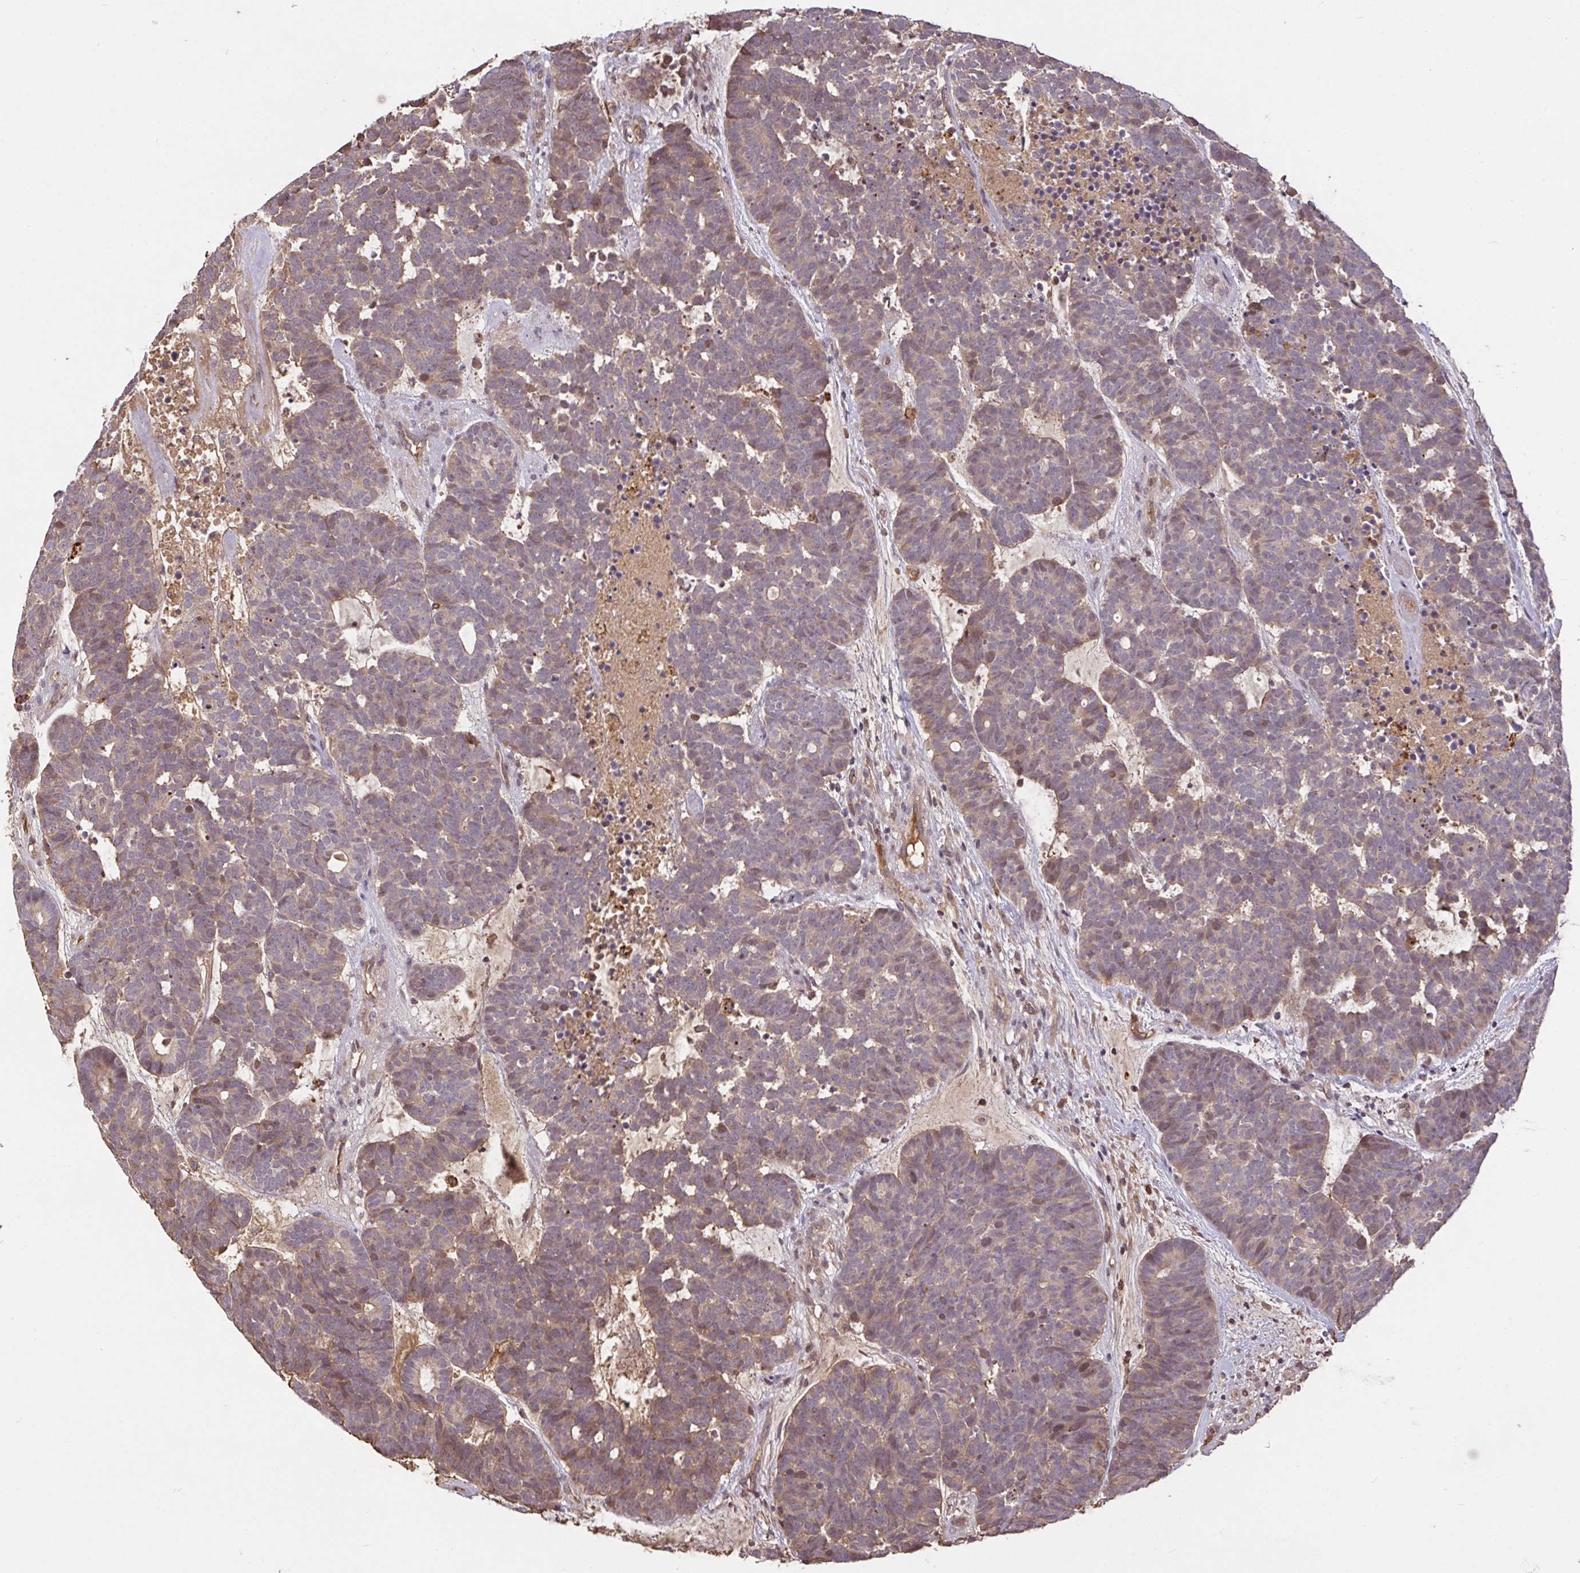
{"staining": {"intensity": "weak", "quantity": "<25%", "location": "nuclear"}, "tissue": "head and neck cancer", "cell_type": "Tumor cells", "image_type": "cancer", "snomed": [{"axis": "morphology", "description": "Adenocarcinoma, NOS"}, {"axis": "topography", "description": "Head-Neck"}], "caption": "Micrograph shows no significant protein expression in tumor cells of head and neck cancer (adenocarcinoma). (DAB immunohistochemistry with hematoxylin counter stain).", "gene": "FCER1A", "patient": {"sex": "female", "age": 81}}